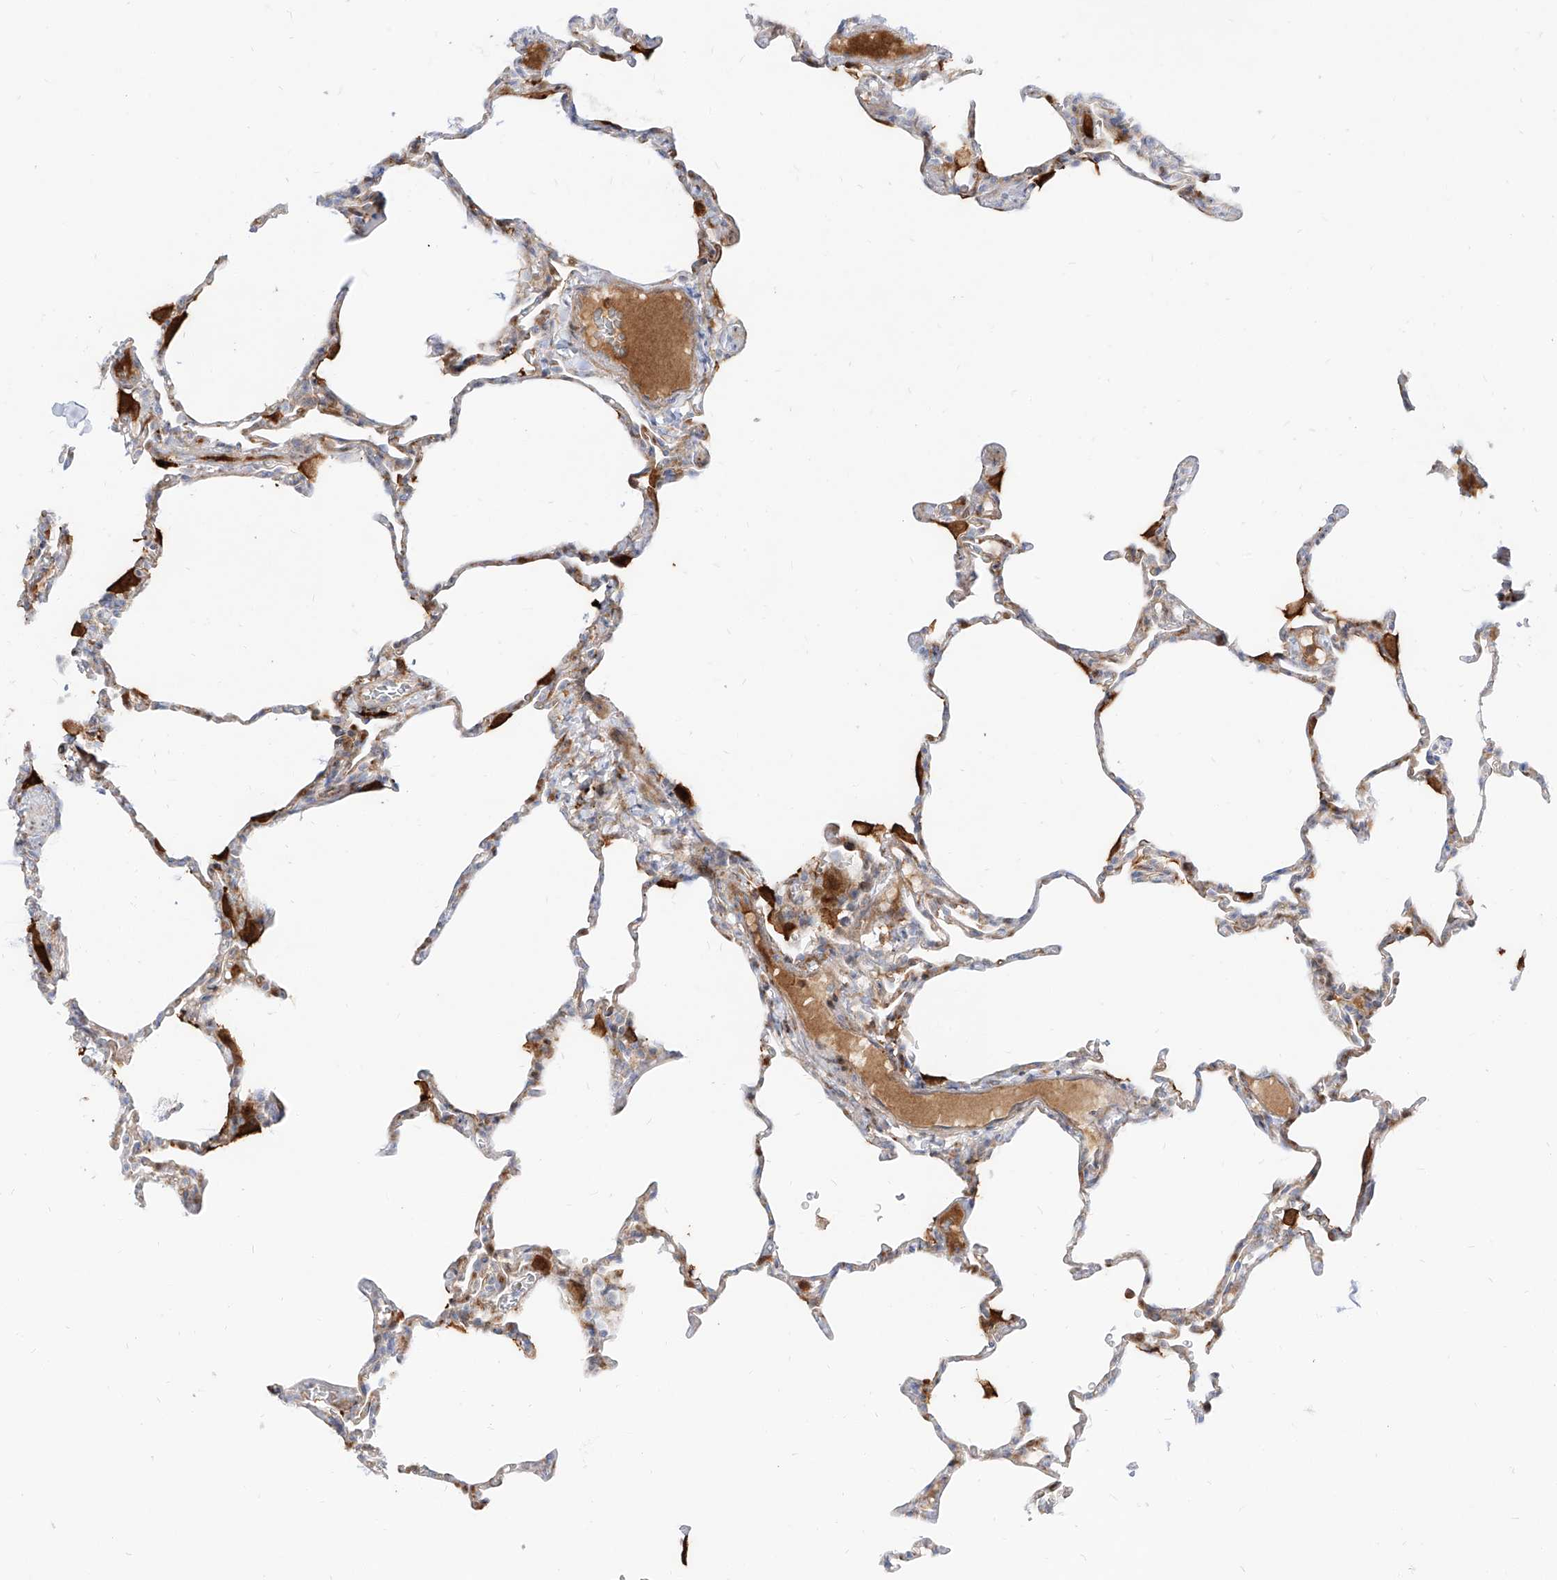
{"staining": {"intensity": "moderate", "quantity": "<25%", "location": "cytoplasmic/membranous"}, "tissue": "lung", "cell_type": "Alveolar cells", "image_type": "normal", "snomed": [{"axis": "morphology", "description": "Normal tissue, NOS"}, {"axis": "topography", "description": "Lung"}], "caption": "Brown immunohistochemical staining in normal lung exhibits moderate cytoplasmic/membranous expression in approximately <25% of alveolar cells.", "gene": "KYNU", "patient": {"sex": "male", "age": 20}}